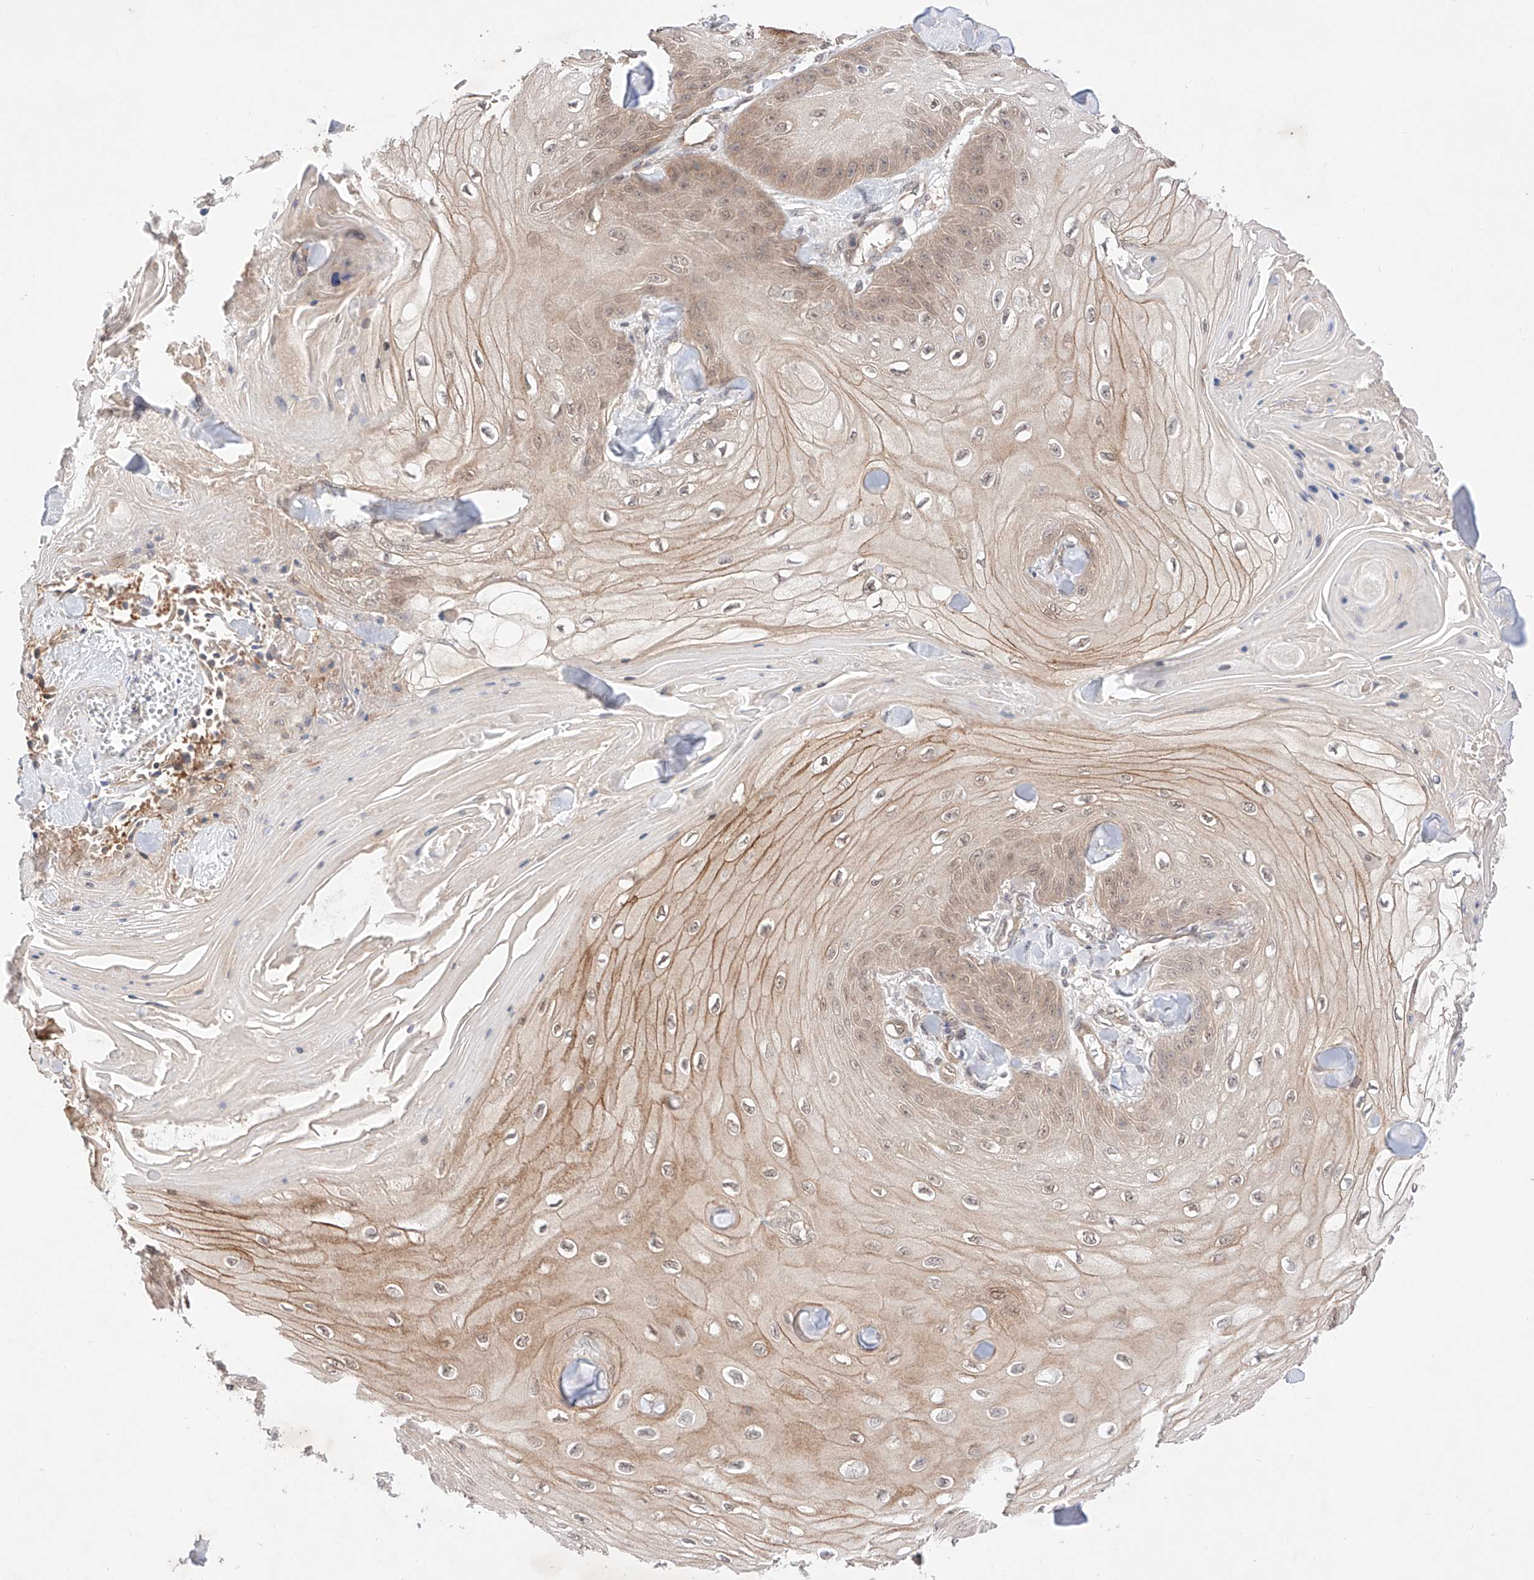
{"staining": {"intensity": "weak", "quantity": "25%-75%", "location": "cytoplasmic/membranous"}, "tissue": "skin cancer", "cell_type": "Tumor cells", "image_type": "cancer", "snomed": [{"axis": "morphology", "description": "Squamous cell carcinoma, NOS"}, {"axis": "topography", "description": "Skin"}], "caption": "Immunohistochemistry (IHC) (DAB (3,3'-diaminobenzidine)) staining of squamous cell carcinoma (skin) reveals weak cytoplasmic/membranous protein positivity in approximately 25%-75% of tumor cells.", "gene": "ZNF124", "patient": {"sex": "male", "age": 74}}